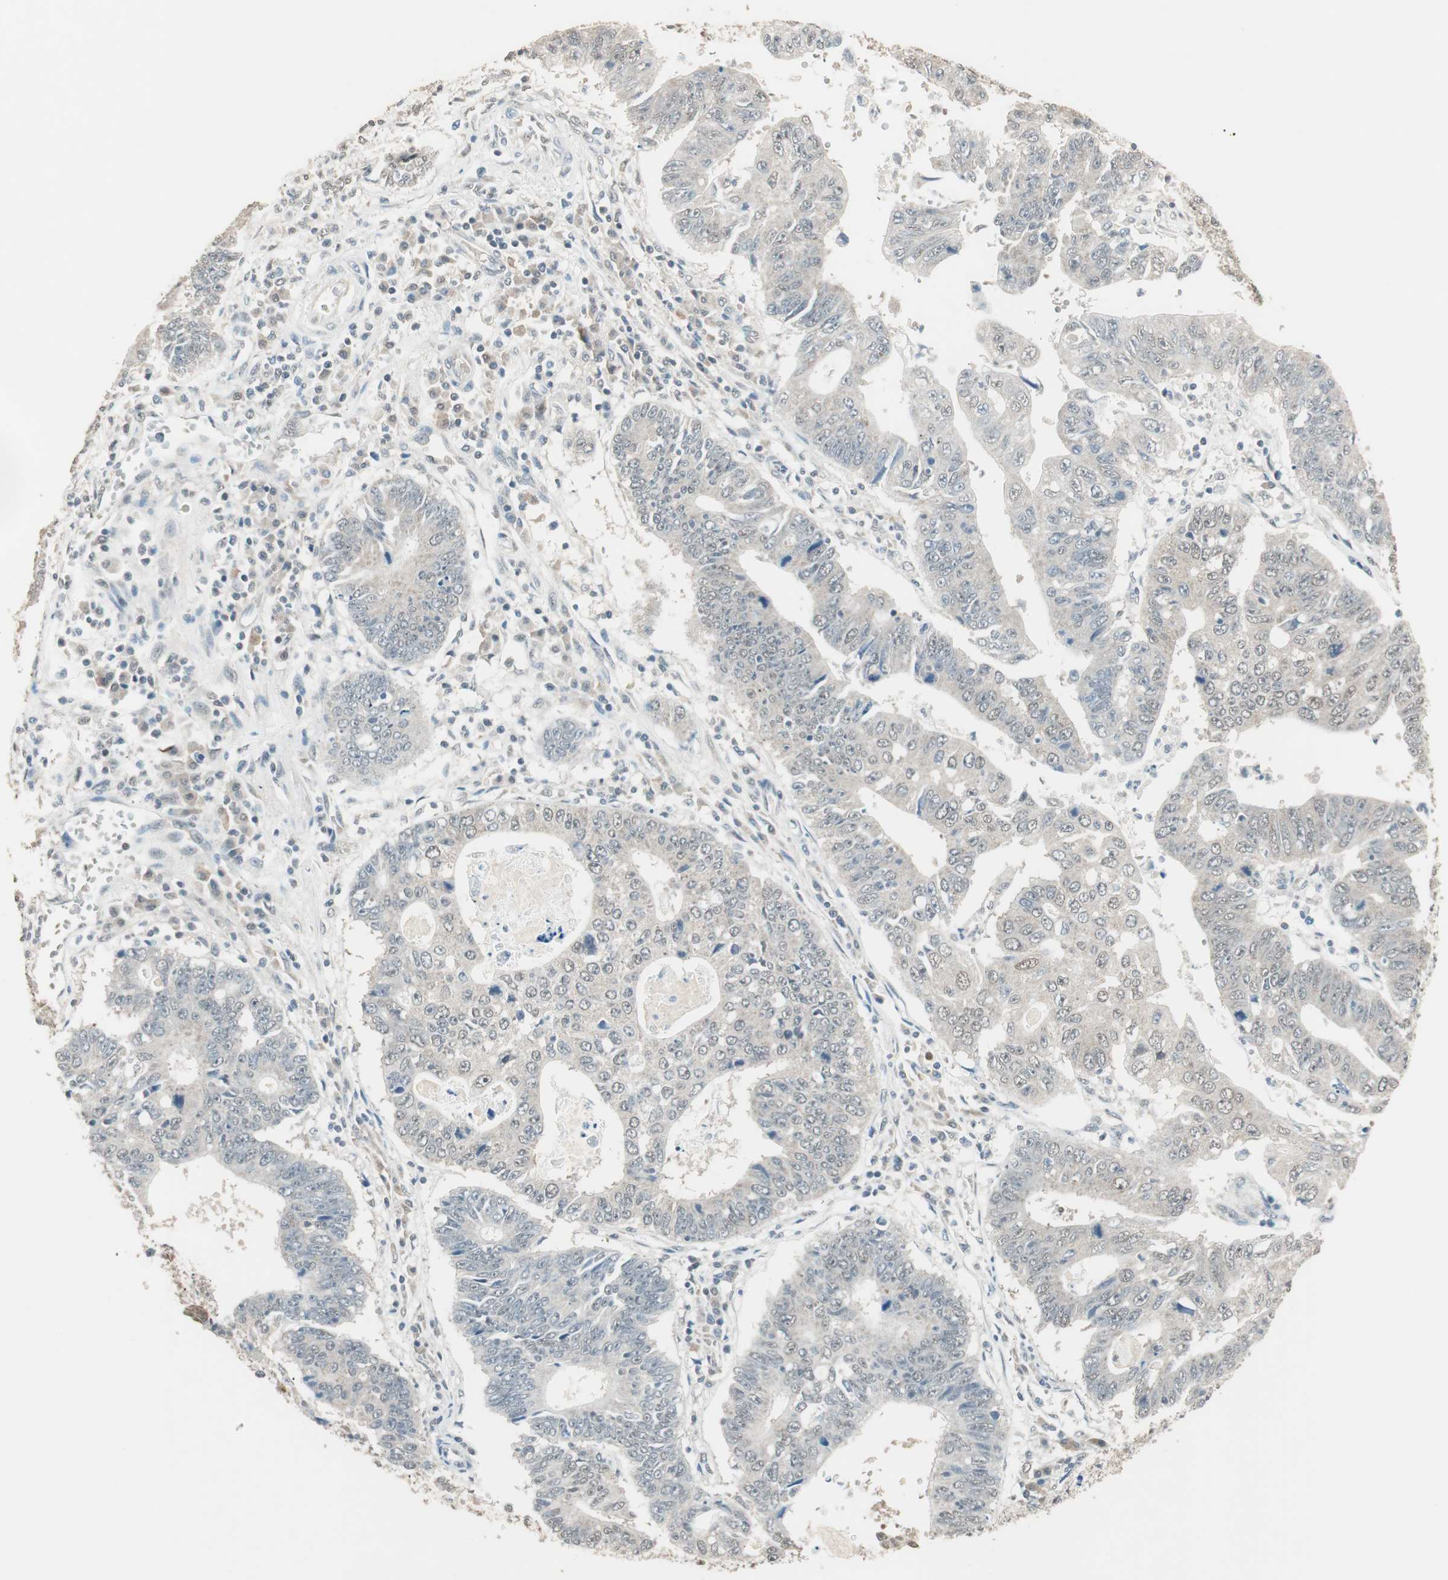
{"staining": {"intensity": "weak", "quantity": "<25%", "location": "cytoplasmic/membranous,nuclear"}, "tissue": "stomach cancer", "cell_type": "Tumor cells", "image_type": "cancer", "snomed": [{"axis": "morphology", "description": "Adenocarcinoma, NOS"}, {"axis": "topography", "description": "Stomach"}], "caption": "High power microscopy micrograph of an IHC photomicrograph of stomach cancer, revealing no significant staining in tumor cells.", "gene": "USP5", "patient": {"sex": "male", "age": 59}}